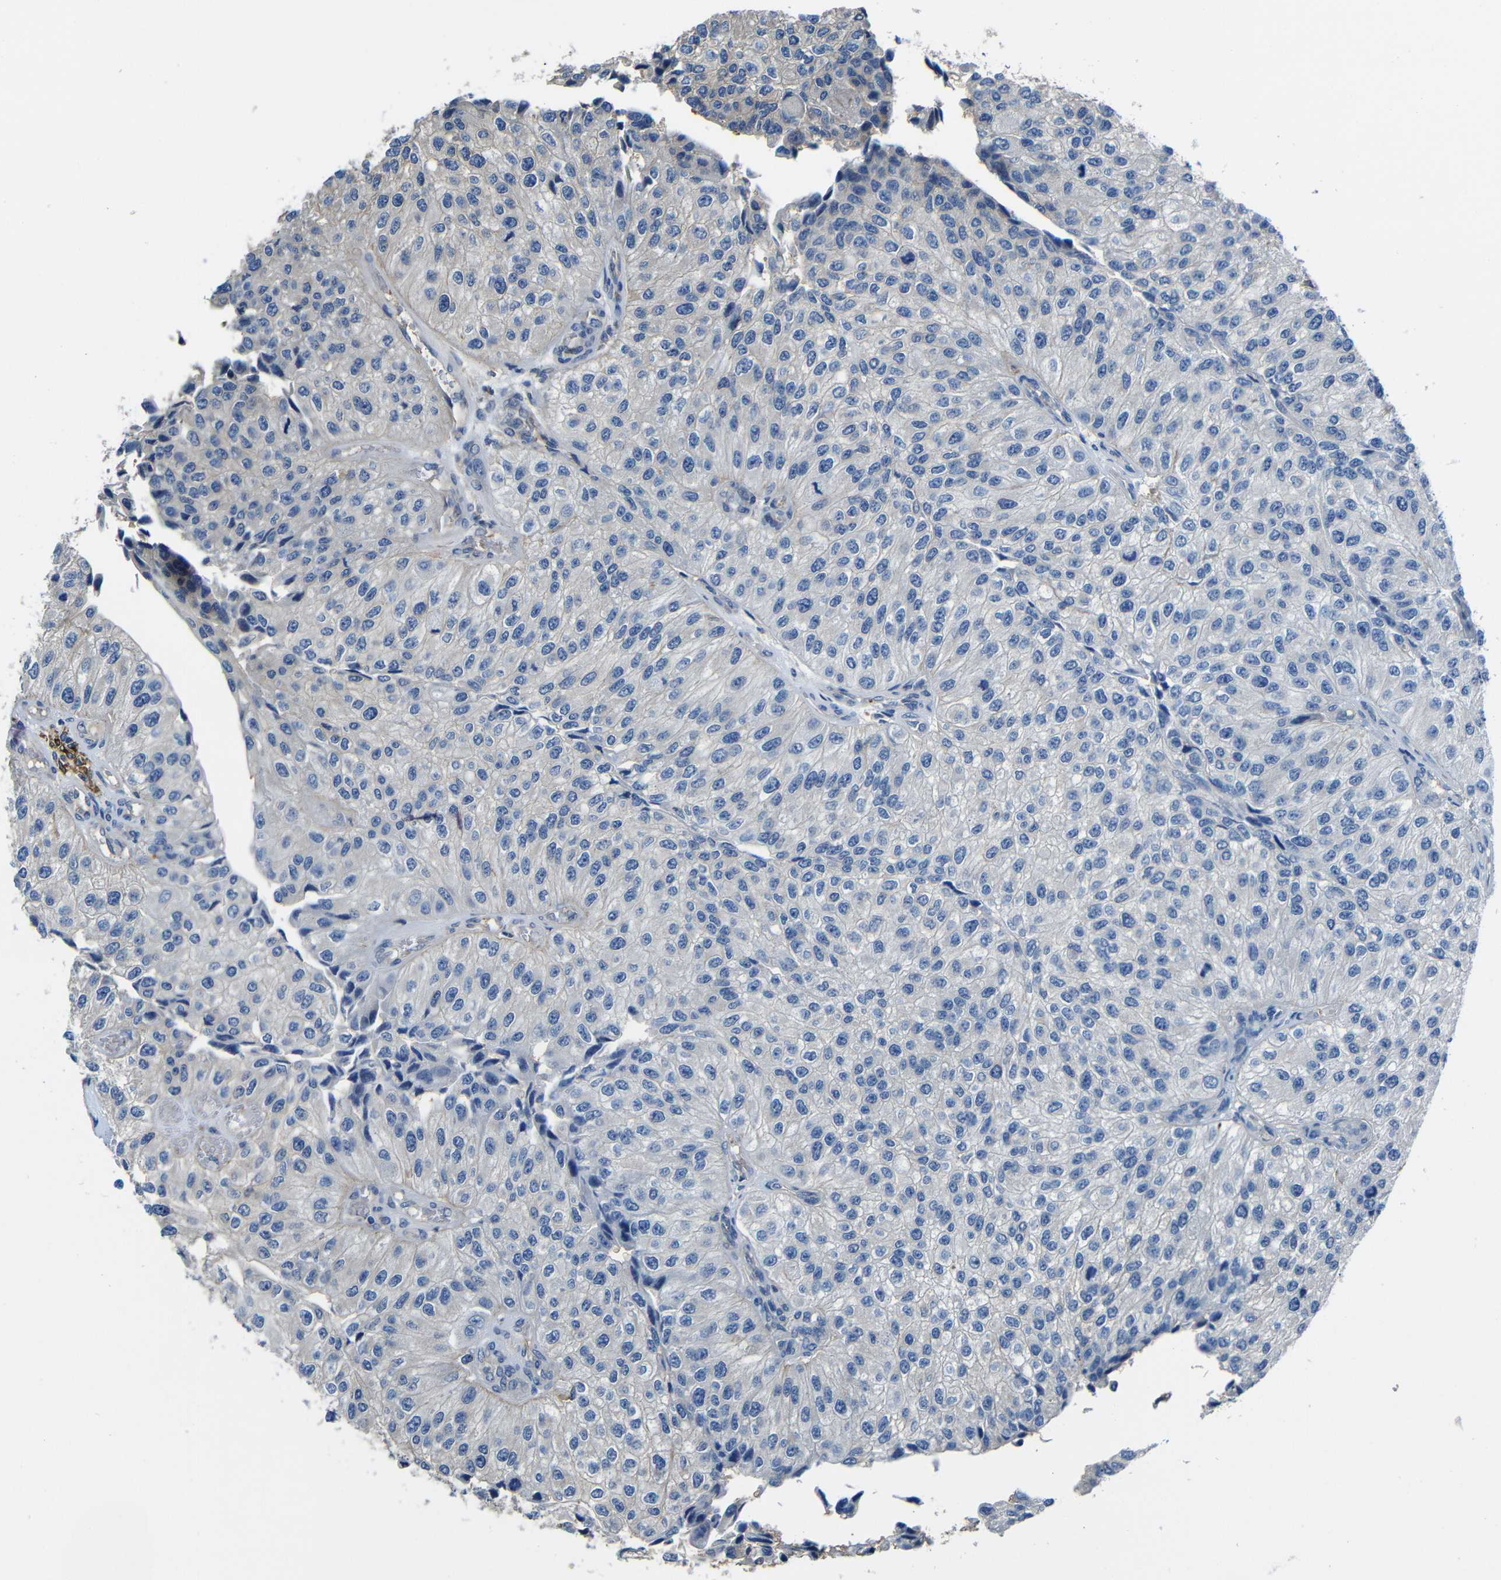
{"staining": {"intensity": "negative", "quantity": "none", "location": "none"}, "tissue": "urothelial cancer", "cell_type": "Tumor cells", "image_type": "cancer", "snomed": [{"axis": "morphology", "description": "Urothelial carcinoma, High grade"}, {"axis": "topography", "description": "Kidney"}, {"axis": "topography", "description": "Urinary bladder"}], "caption": "Tumor cells are negative for protein expression in human urothelial cancer. (IHC, brightfield microscopy, high magnification).", "gene": "GDI1", "patient": {"sex": "male", "age": 77}}